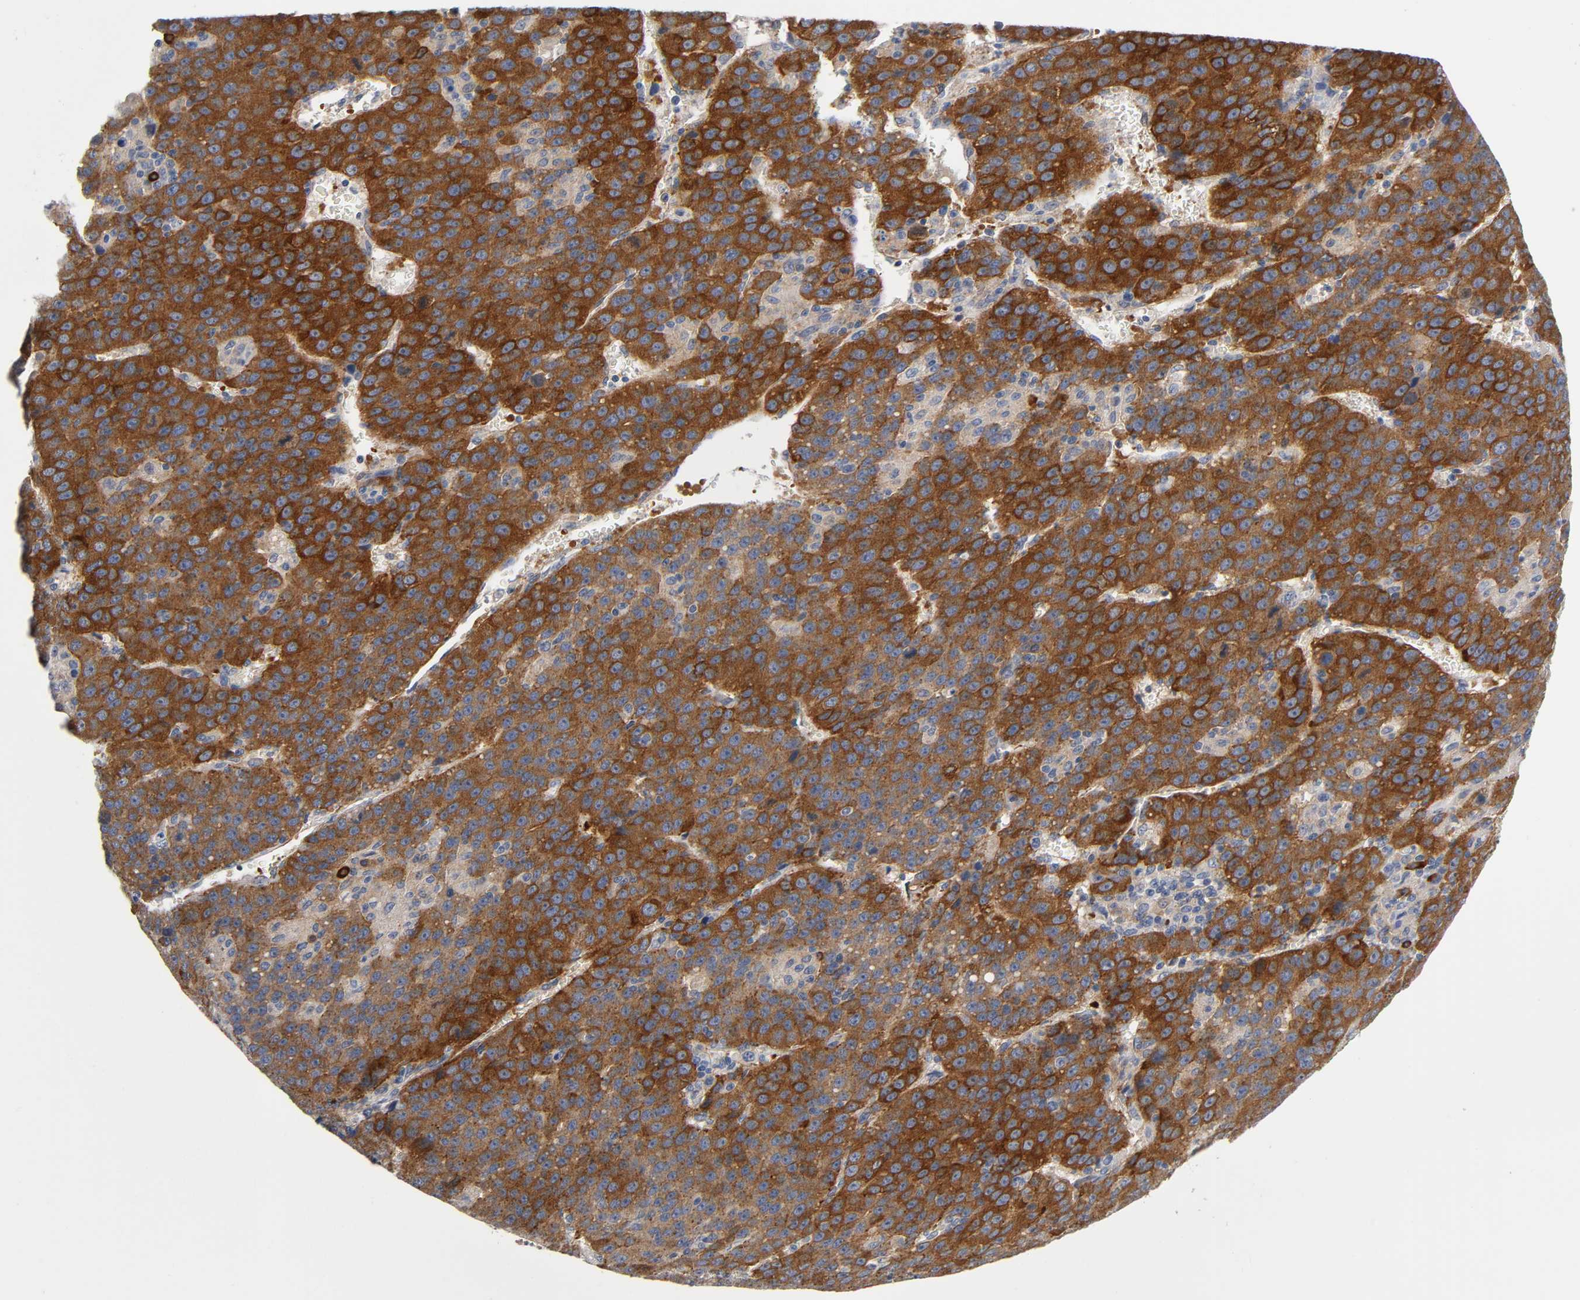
{"staining": {"intensity": "strong", "quantity": ">75%", "location": "cytoplasmic/membranous"}, "tissue": "liver cancer", "cell_type": "Tumor cells", "image_type": "cancer", "snomed": [{"axis": "morphology", "description": "Carcinoma, Hepatocellular, NOS"}, {"axis": "topography", "description": "Liver"}], "caption": "A high-resolution histopathology image shows IHC staining of liver cancer, which shows strong cytoplasmic/membranous positivity in about >75% of tumor cells.", "gene": "CD2AP", "patient": {"sex": "female", "age": 53}}